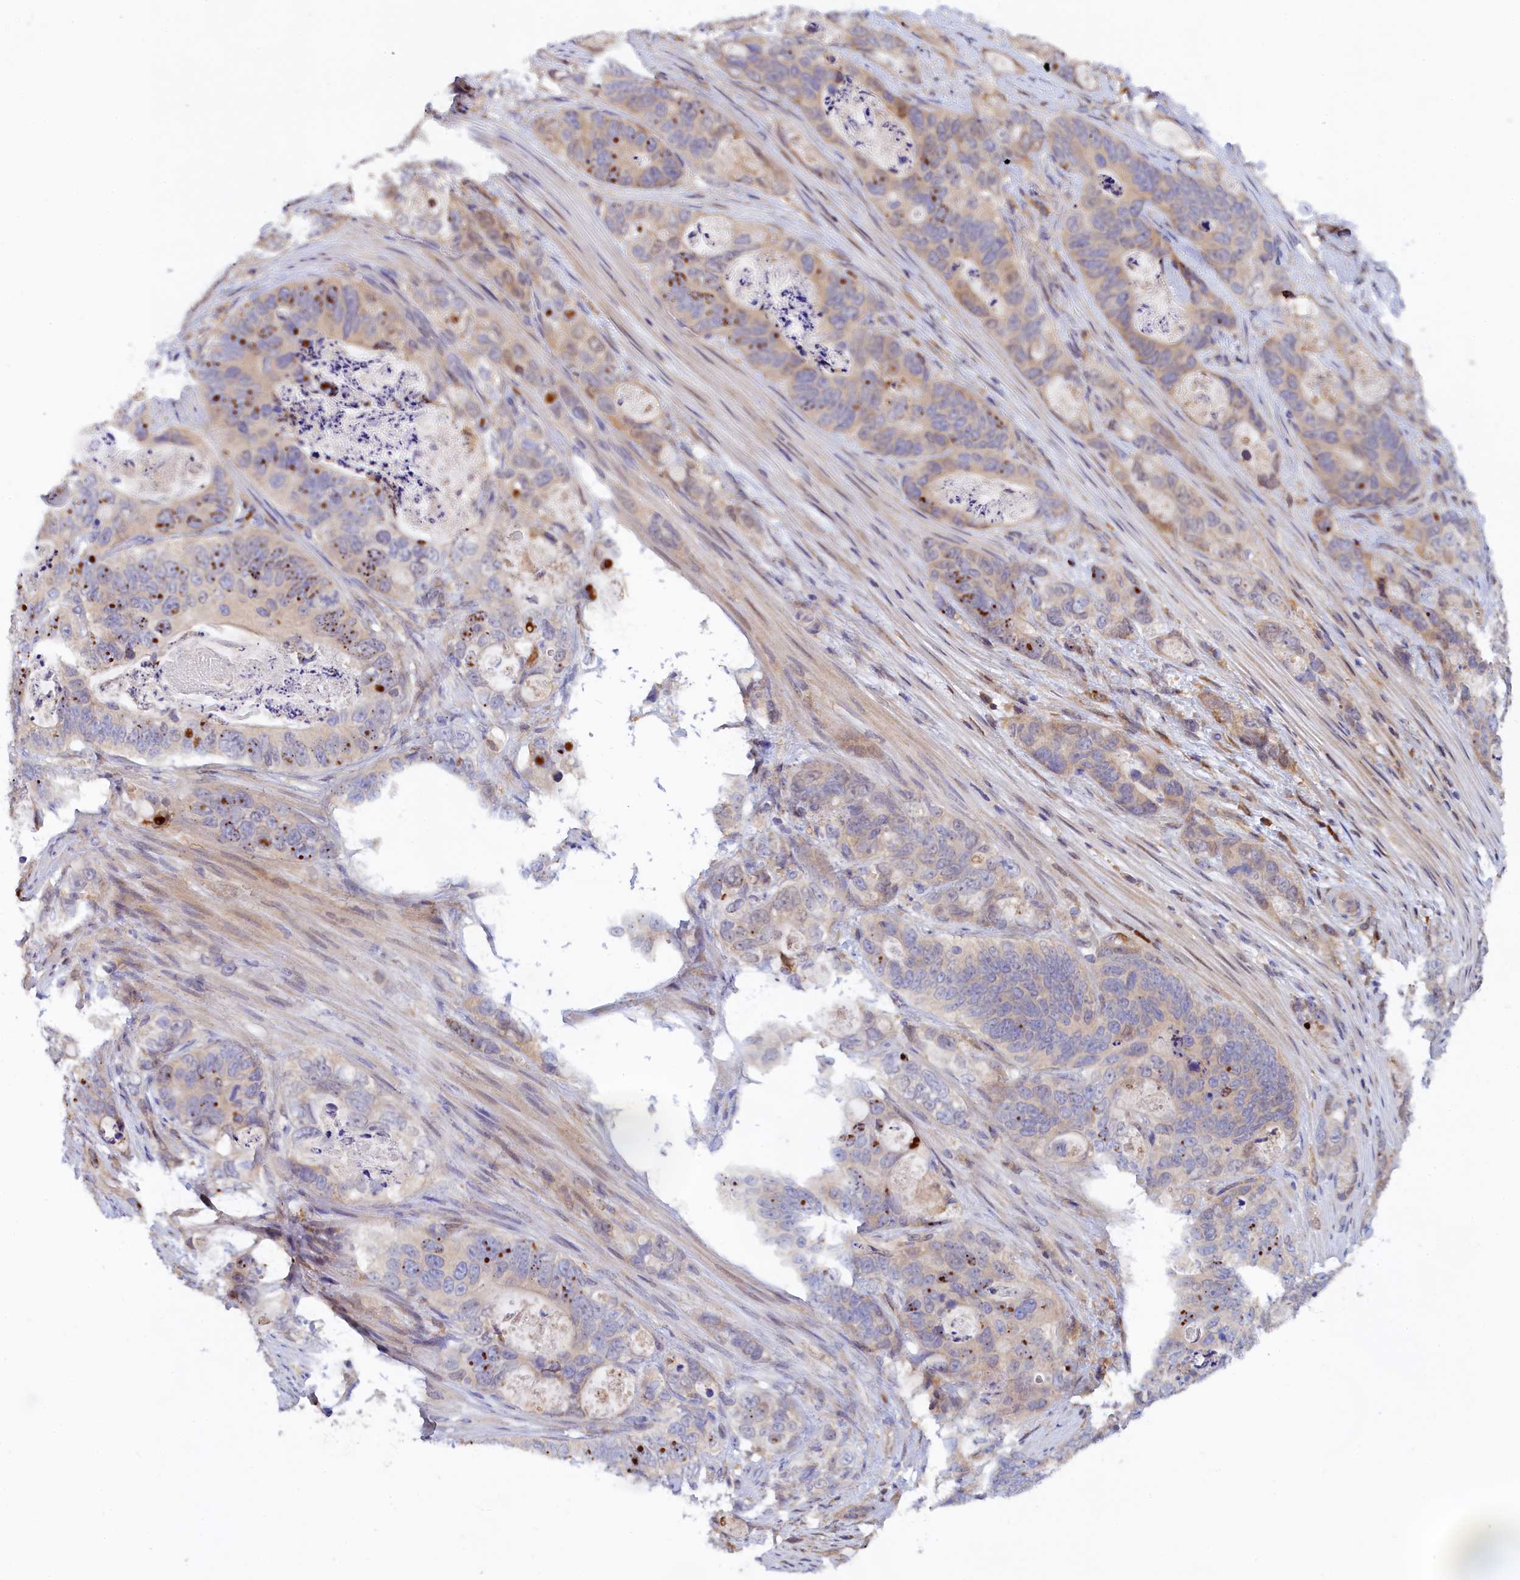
{"staining": {"intensity": "moderate", "quantity": "<25%", "location": "cytoplasmic/membranous,nuclear"}, "tissue": "stomach cancer", "cell_type": "Tumor cells", "image_type": "cancer", "snomed": [{"axis": "morphology", "description": "Normal tissue, NOS"}, {"axis": "morphology", "description": "Adenocarcinoma, NOS"}, {"axis": "topography", "description": "Stomach"}], "caption": "The immunohistochemical stain highlights moderate cytoplasmic/membranous and nuclear positivity in tumor cells of stomach cancer (adenocarcinoma) tissue.", "gene": "SPATA5L1", "patient": {"sex": "female", "age": 89}}